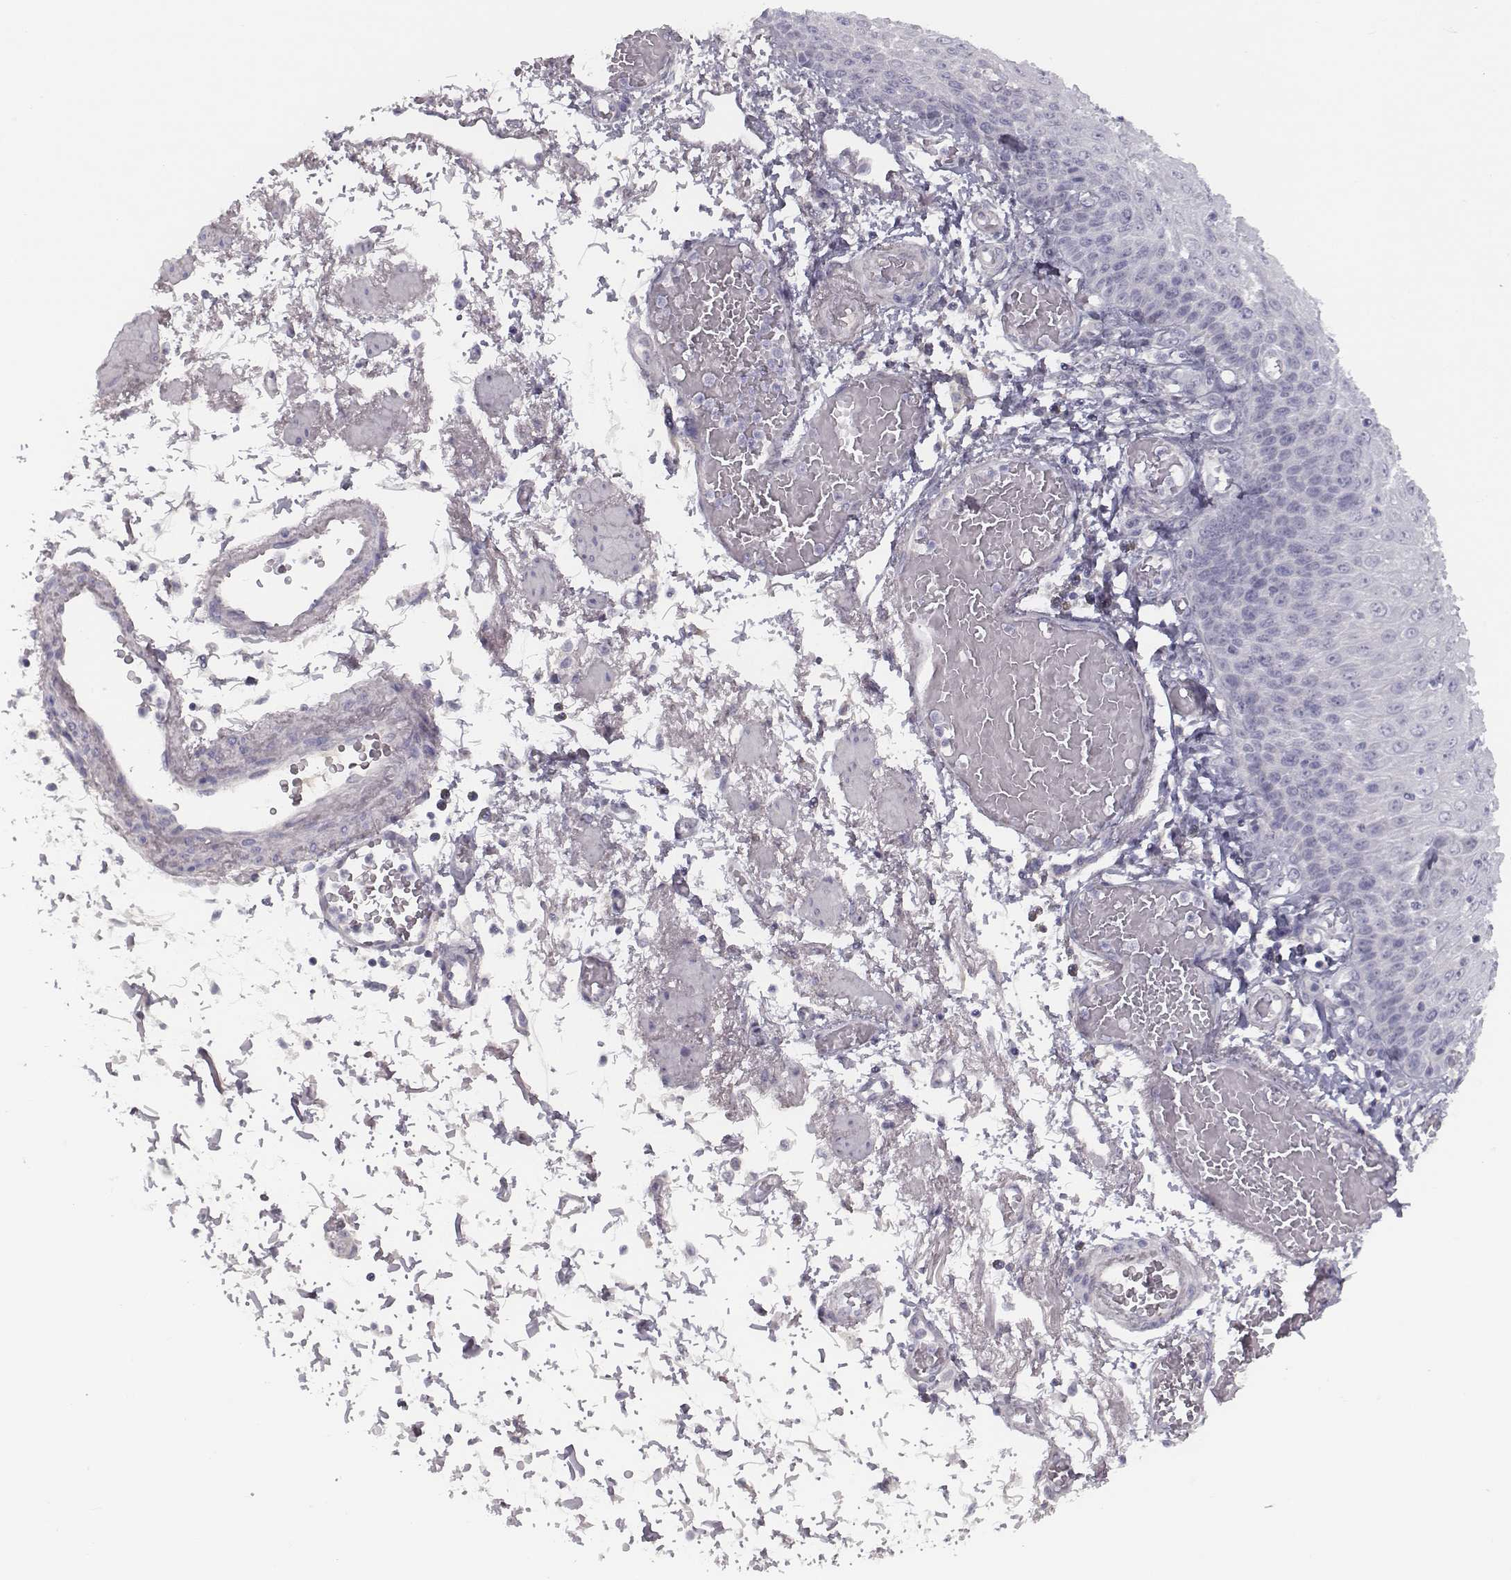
{"staining": {"intensity": "negative", "quantity": "none", "location": "none"}, "tissue": "esophagus", "cell_type": "Squamous epithelial cells", "image_type": "normal", "snomed": [{"axis": "morphology", "description": "Normal tissue, NOS"}, {"axis": "morphology", "description": "Adenocarcinoma, NOS"}, {"axis": "topography", "description": "Esophagus"}], "caption": "High power microscopy histopathology image of an immunohistochemistry histopathology image of normal esophagus, revealing no significant expression in squamous epithelial cells.", "gene": "SEPTIN14", "patient": {"sex": "male", "age": 81}}